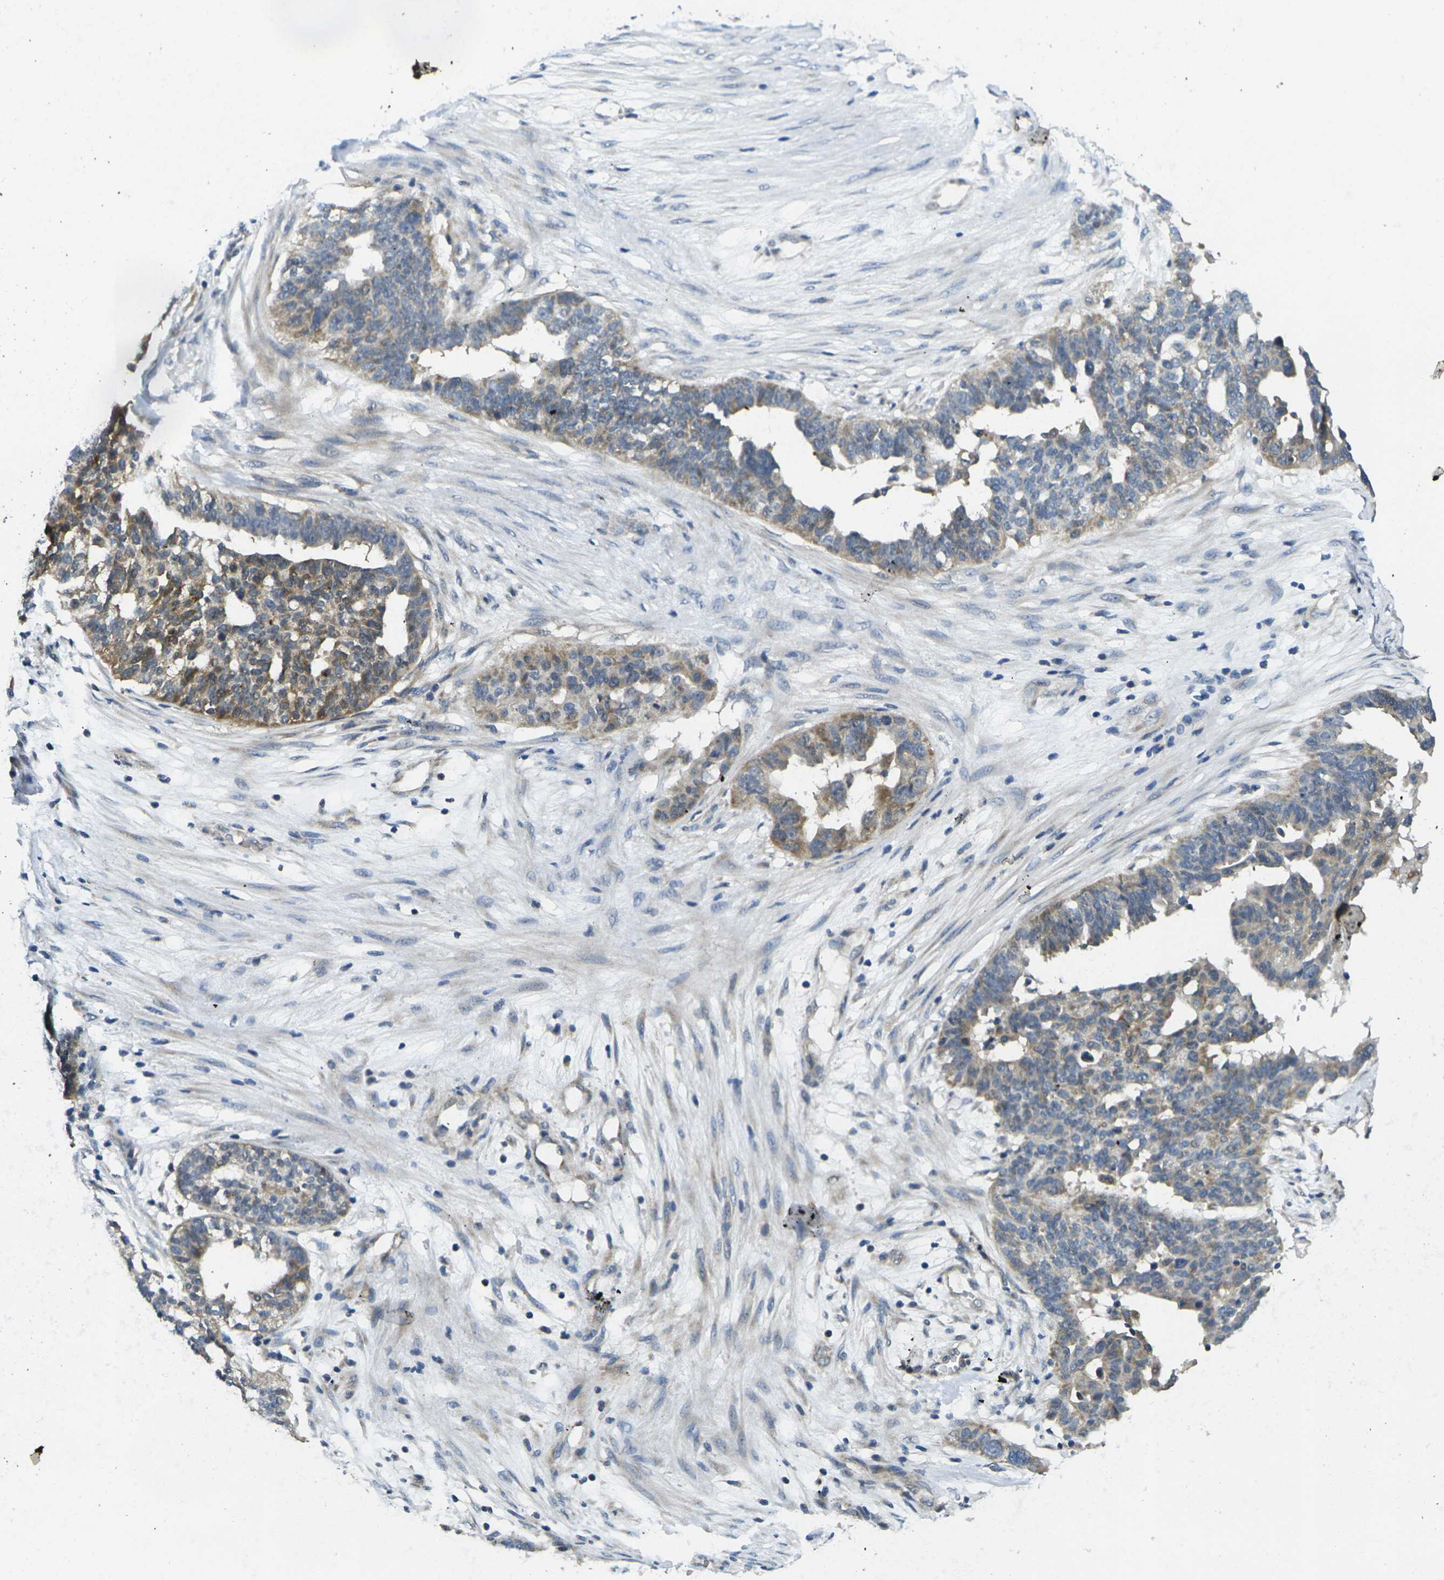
{"staining": {"intensity": "moderate", "quantity": "25%-75%", "location": "cytoplasmic/membranous"}, "tissue": "ovarian cancer", "cell_type": "Tumor cells", "image_type": "cancer", "snomed": [{"axis": "morphology", "description": "Cystadenocarcinoma, serous, NOS"}, {"axis": "topography", "description": "Ovary"}], "caption": "Ovarian cancer (serous cystadenocarcinoma) tissue shows moderate cytoplasmic/membranous positivity in about 25%-75% of tumor cells", "gene": "MINAR2", "patient": {"sex": "female", "age": 59}}